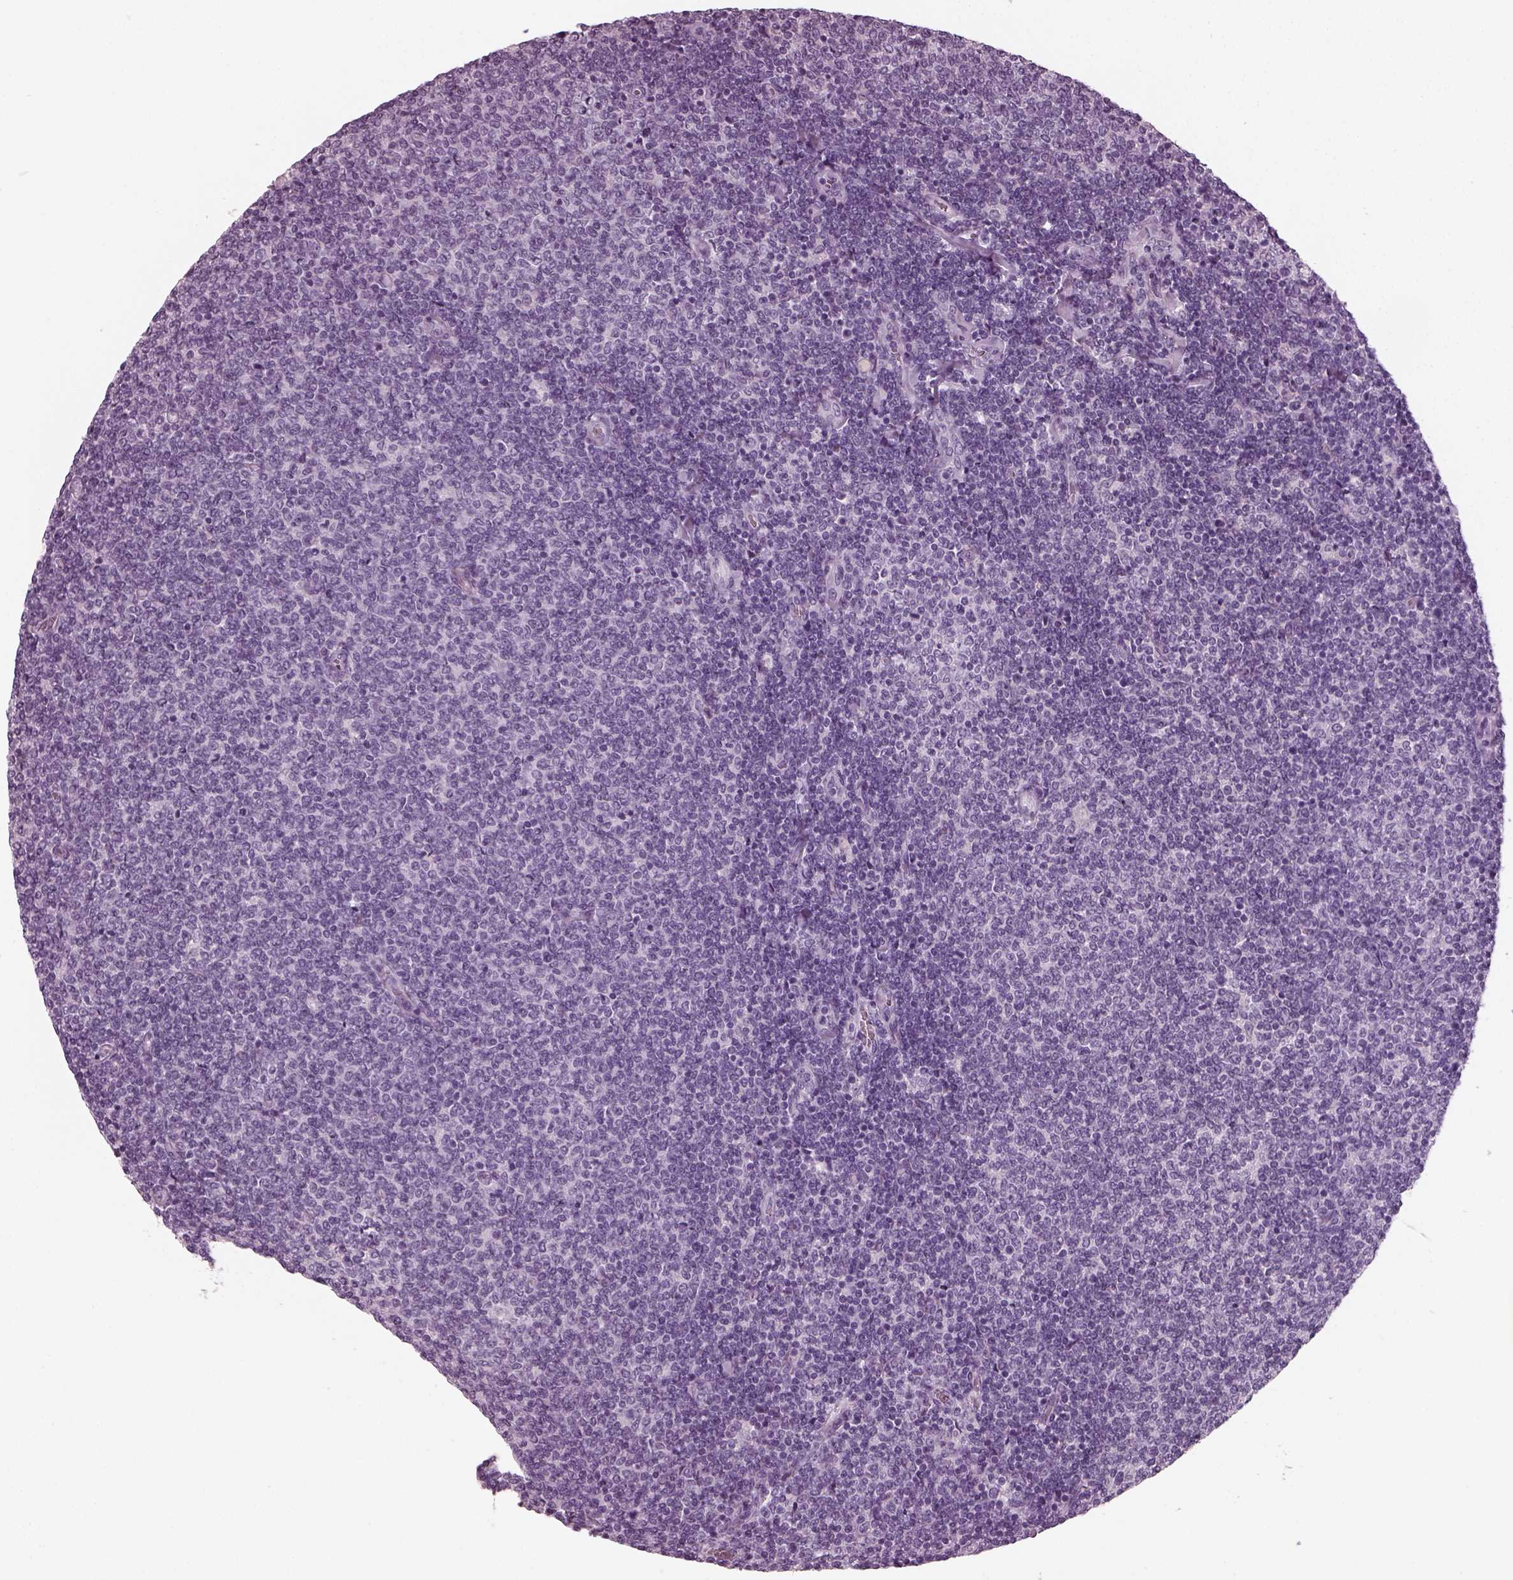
{"staining": {"intensity": "negative", "quantity": "none", "location": "none"}, "tissue": "lymphoma", "cell_type": "Tumor cells", "image_type": "cancer", "snomed": [{"axis": "morphology", "description": "Malignant lymphoma, non-Hodgkin's type, Low grade"}, {"axis": "topography", "description": "Lymph node"}], "caption": "DAB (3,3'-diaminobenzidine) immunohistochemical staining of human lymphoma reveals no significant expression in tumor cells. (Stains: DAB (3,3'-diaminobenzidine) immunohistochemistry (IHC) with hematoxylin counter stain, Microscopy: brightfield microscopy at high magnification).", "gene": "RCVRN", "patient": {"sex": "male", "age": 52}}